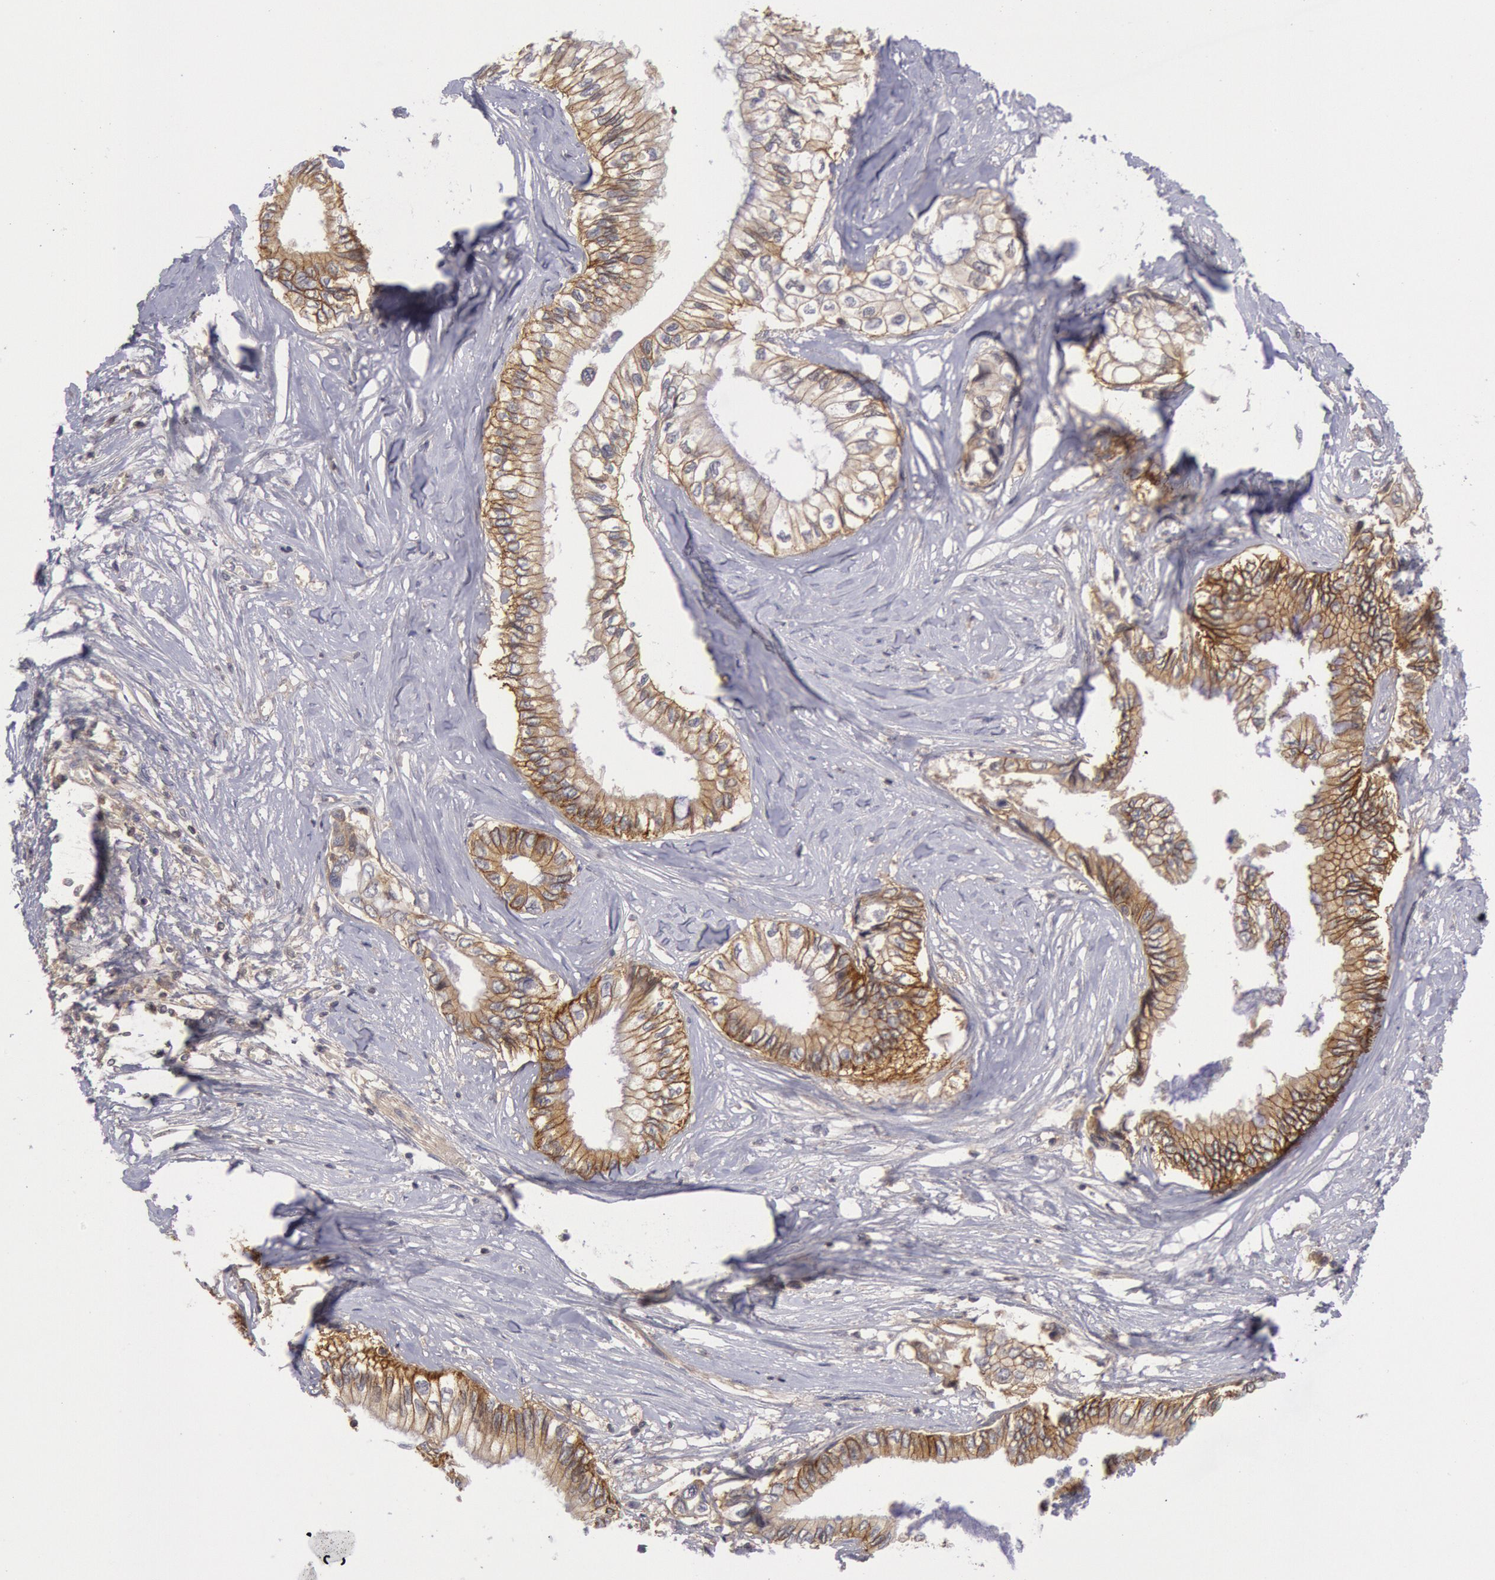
{"staining": {"intensity": "moderate", "quantity": "25%-75%", "location": "cytoplasmic/membranous"}, "tissue": "pancreatic cancer", "cell_type": "Tumor cells", "image_type": "cancer", "snomed": [{"axis": "morphology", "description": "Adenocarcinoma, NOS"}, {"axis": "topography", "description": "Pancreas"}], "caption": "Pancreatic cancer tissue displays moderate cytoplasmic/membranous positivity in approximately 25%-75% of tumor cells, visualized by immunohistochemistry.", "gene": "STX4", "patient": {"sex": "female", "age": 66}}